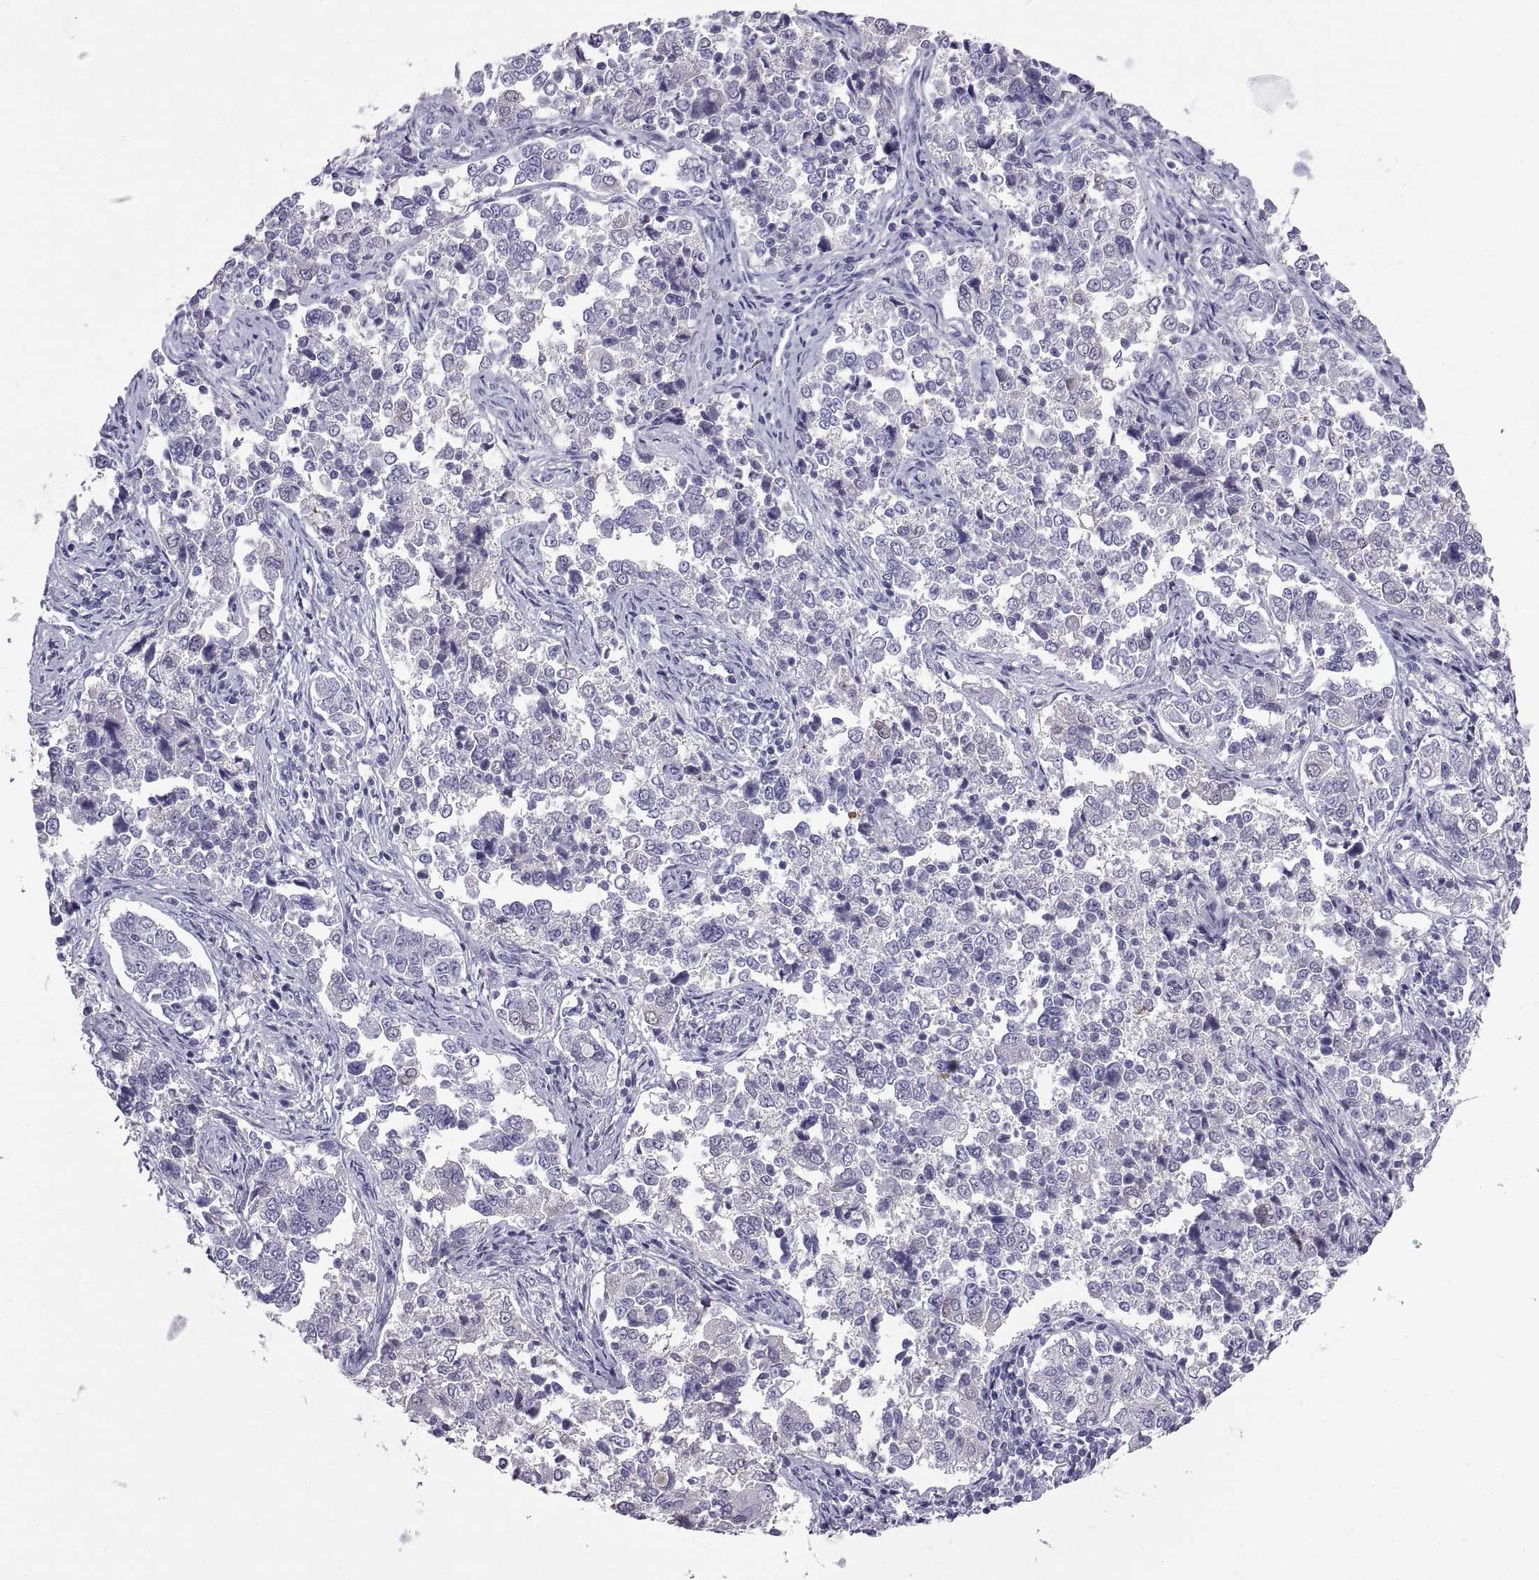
{"staining": {"intensity": "negative", "quantity": "none", "location": "none"}, "tissue": "endometrial cancer", "cell_type": "Tumor cells", "image_type": "cancer", "snomed": [{"axis": "morphology", "description": "Adenocarcinoma, NOS"}, {"axis": "topography", "description": "Endometrium"}], "caption": "High power microscopy image of an immunohistochemistry (IHC) histopathology image of endometrial cancer (adenocarcinoma), revealing no significant staining in tumor cells. Brightfield microscopy of immunohistochemistry (IHC) stained with DAB (brown) and hematoxylin (blue), captured at high magnification.", "gene": "SPDYE1", "patient": {"sex": "female", "age": 43}}